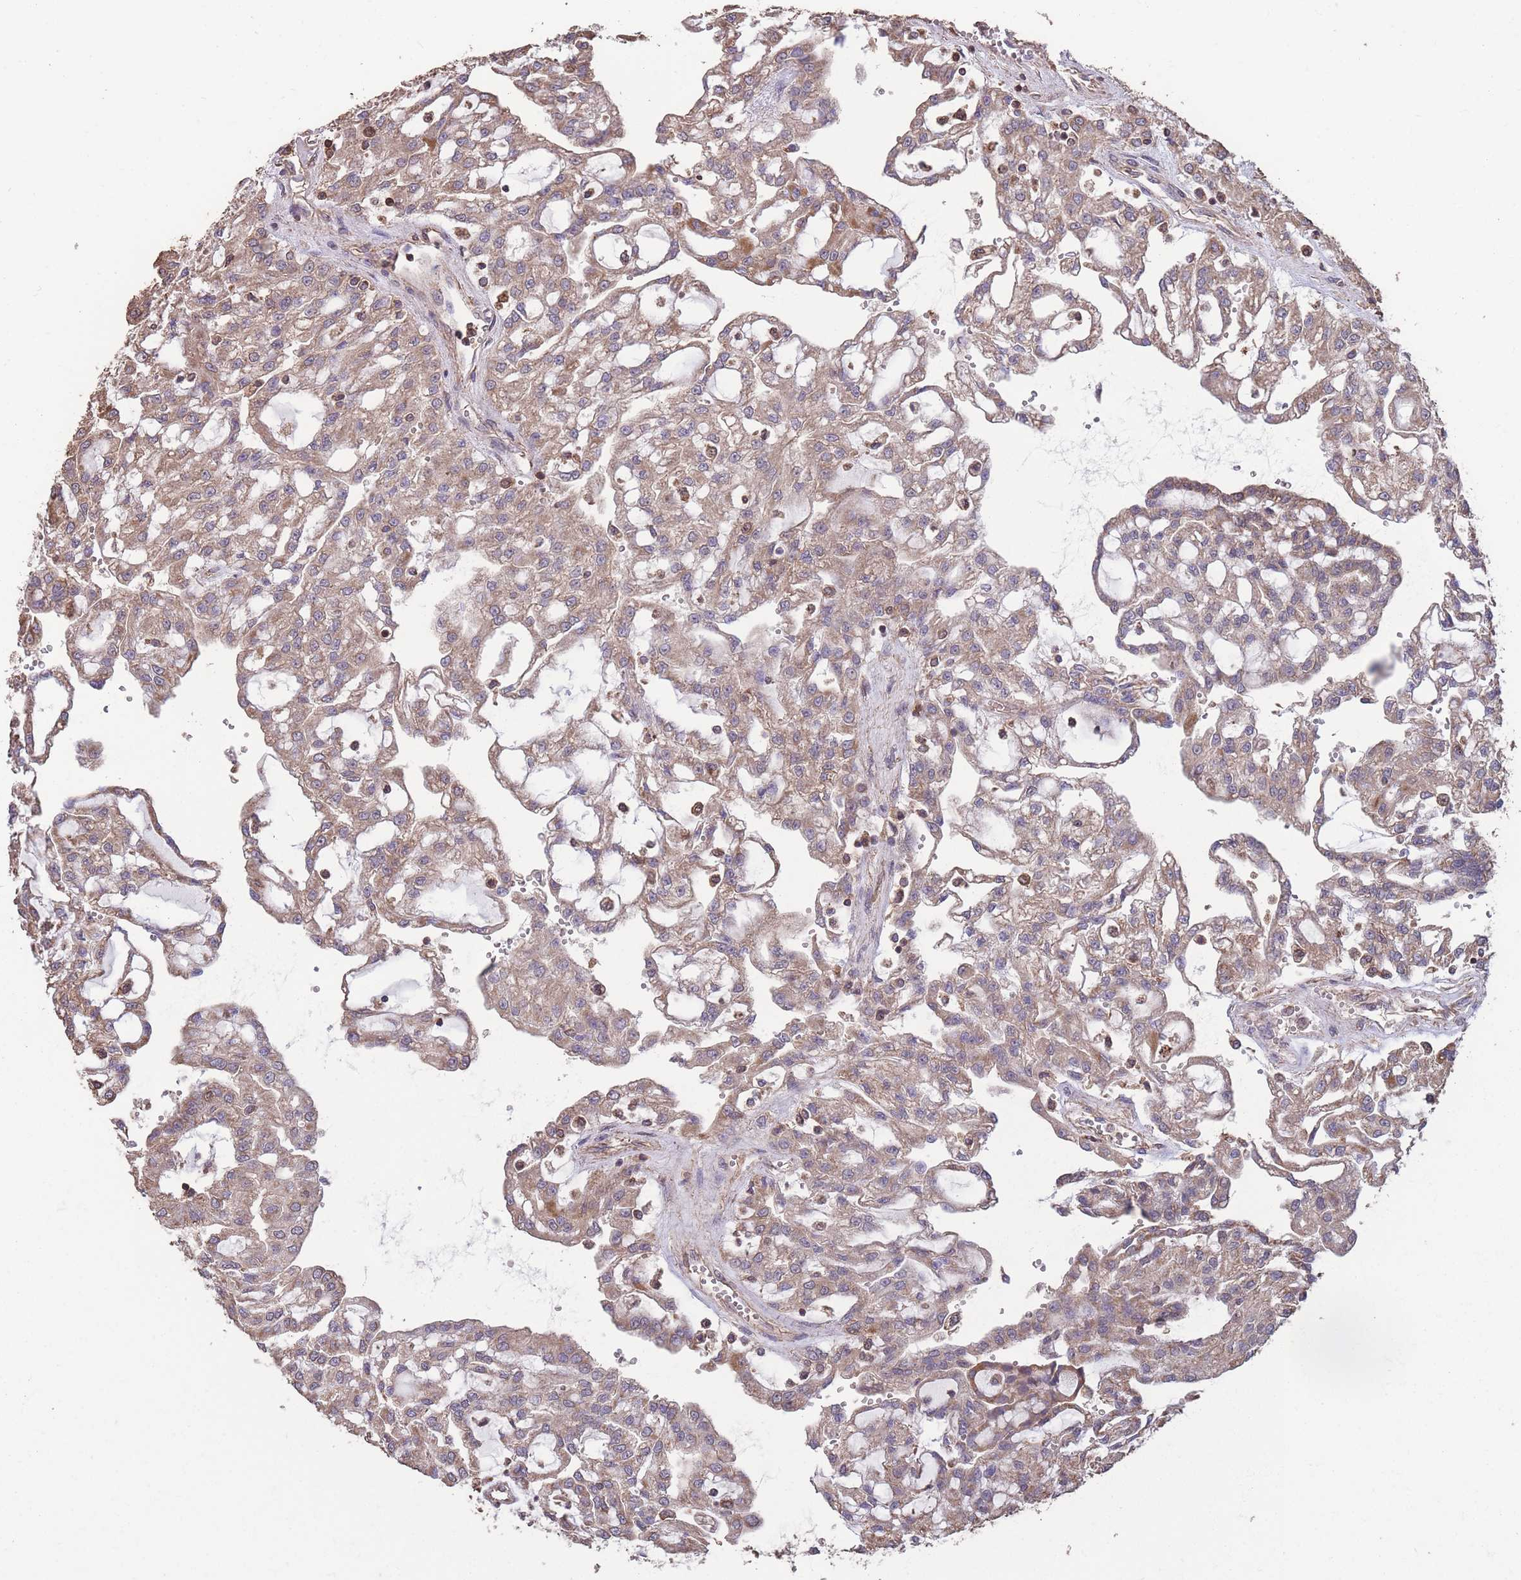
{"staining": {"intensity": "moderate", "quantity": ">75%", "location": "cytoplasmic/membranous"}, "tissue": "renal cancer", "cell_type": "Tumor cells", "image_type": "cancer", "snomed": [{"axis": "morphology", "description": "Adenocarcinoma, NOS"}, {"axis": "topography", "description": "Kidney"}], "caption": "DAB immunohistochemical staining of human renal cancer (adenocarcinoma) shows moderate cytoplasmic/membranous protein positivity in approximately >75% of tumor cells. The protein of interest is shown in brown color, while the nuclei are stained blue.", "gene": "NUDT21", "patient": {"sex": "male", "age": 63}}